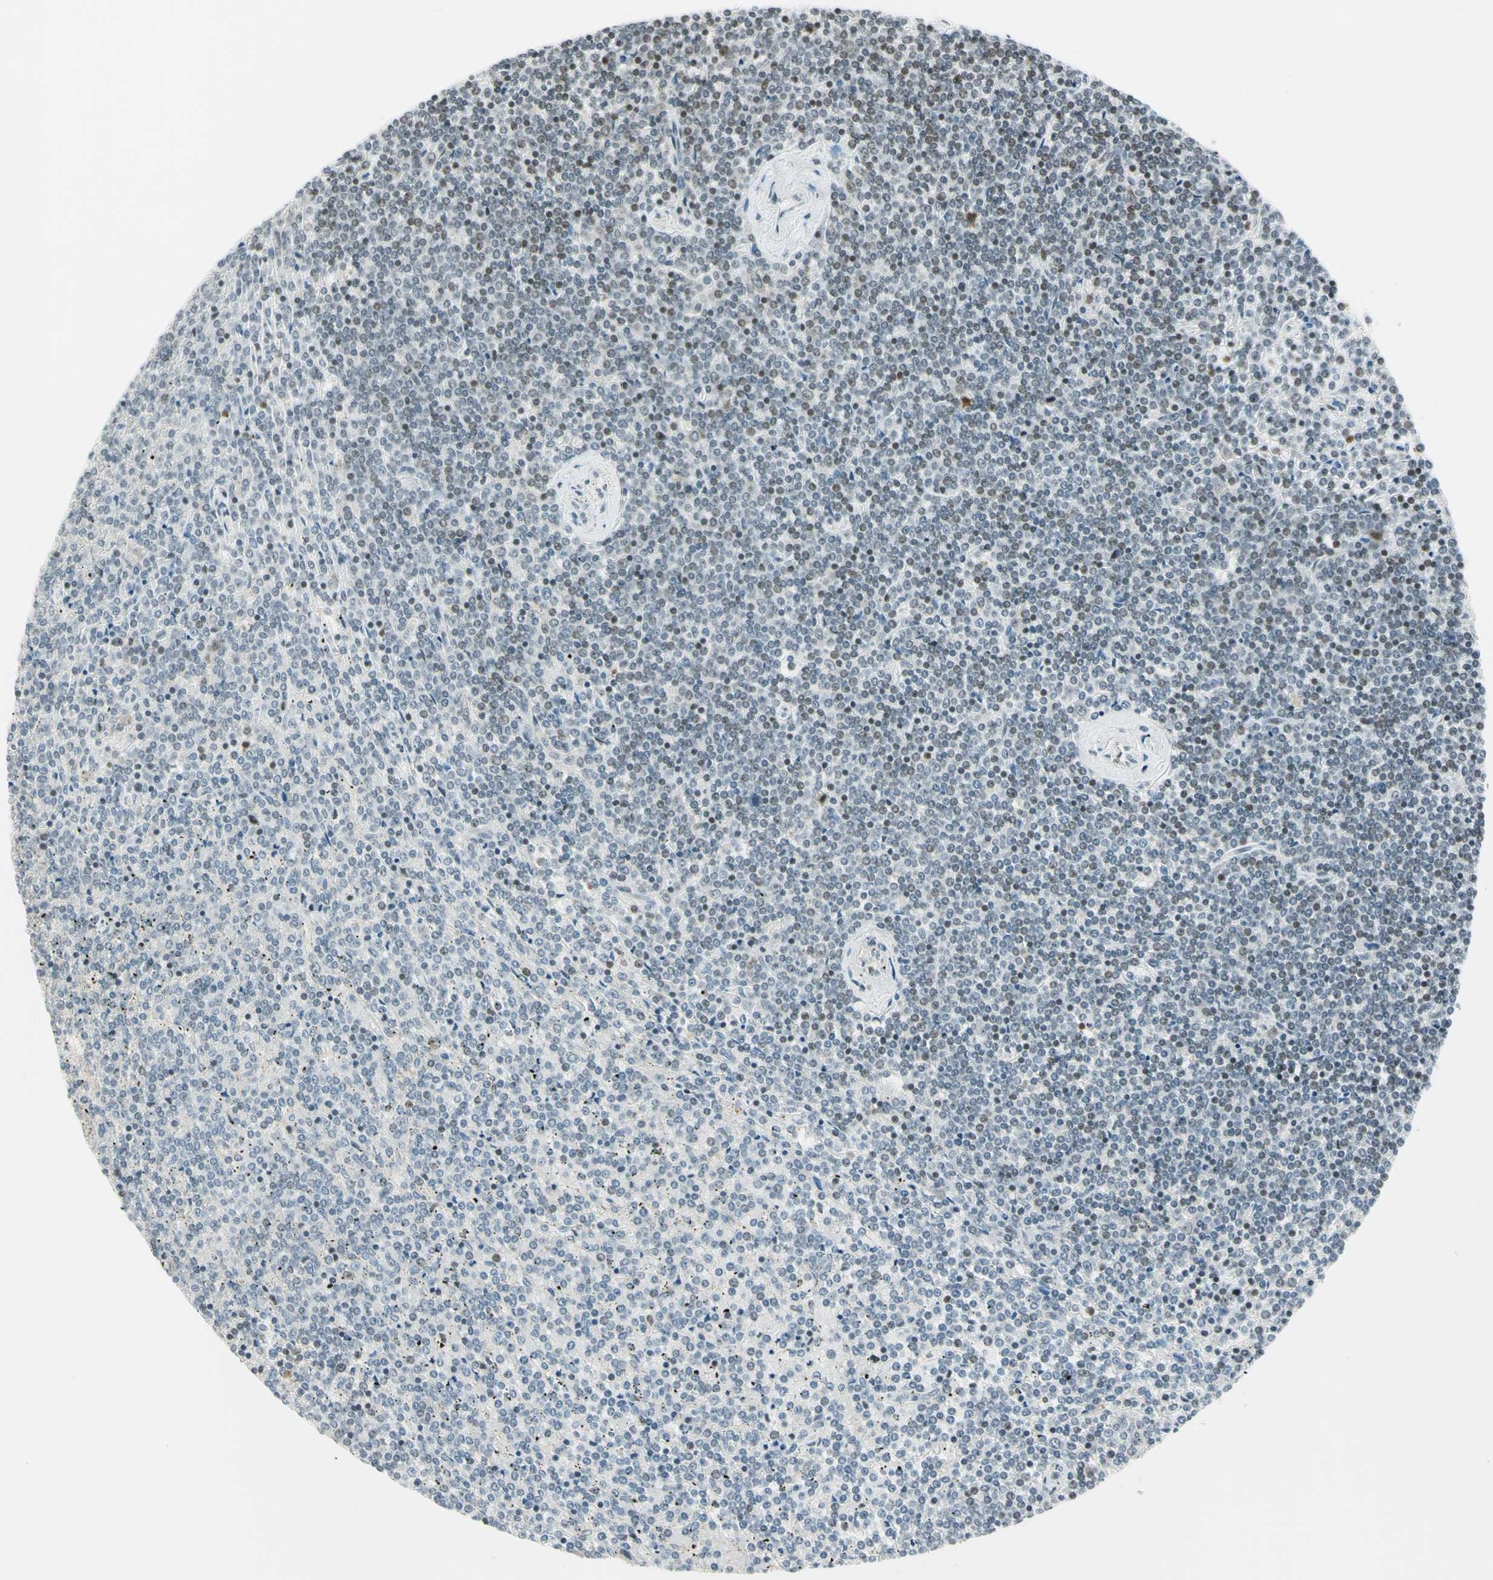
{"staining": {"intensity": "negative", "quantity": "none", "location": "none"}, "tissue": "lymphoma", "cell_type": "Tumor cells", "image_type": "cancer", "snomed": [{"axis": "morphology", "description": "Malignant lymphoma, non-Hodgkin's type, Low grade"}, {"axis": "topography", "description": "Spleen"}], "caption": "Low-grade malignant lymphoma, non-Hodgkin's type stained for a protein using immunohistochemistry exhibits no positivity tumor cells.", "gene": "TPT1", "patient": {"sex": "female", "age": 19}}